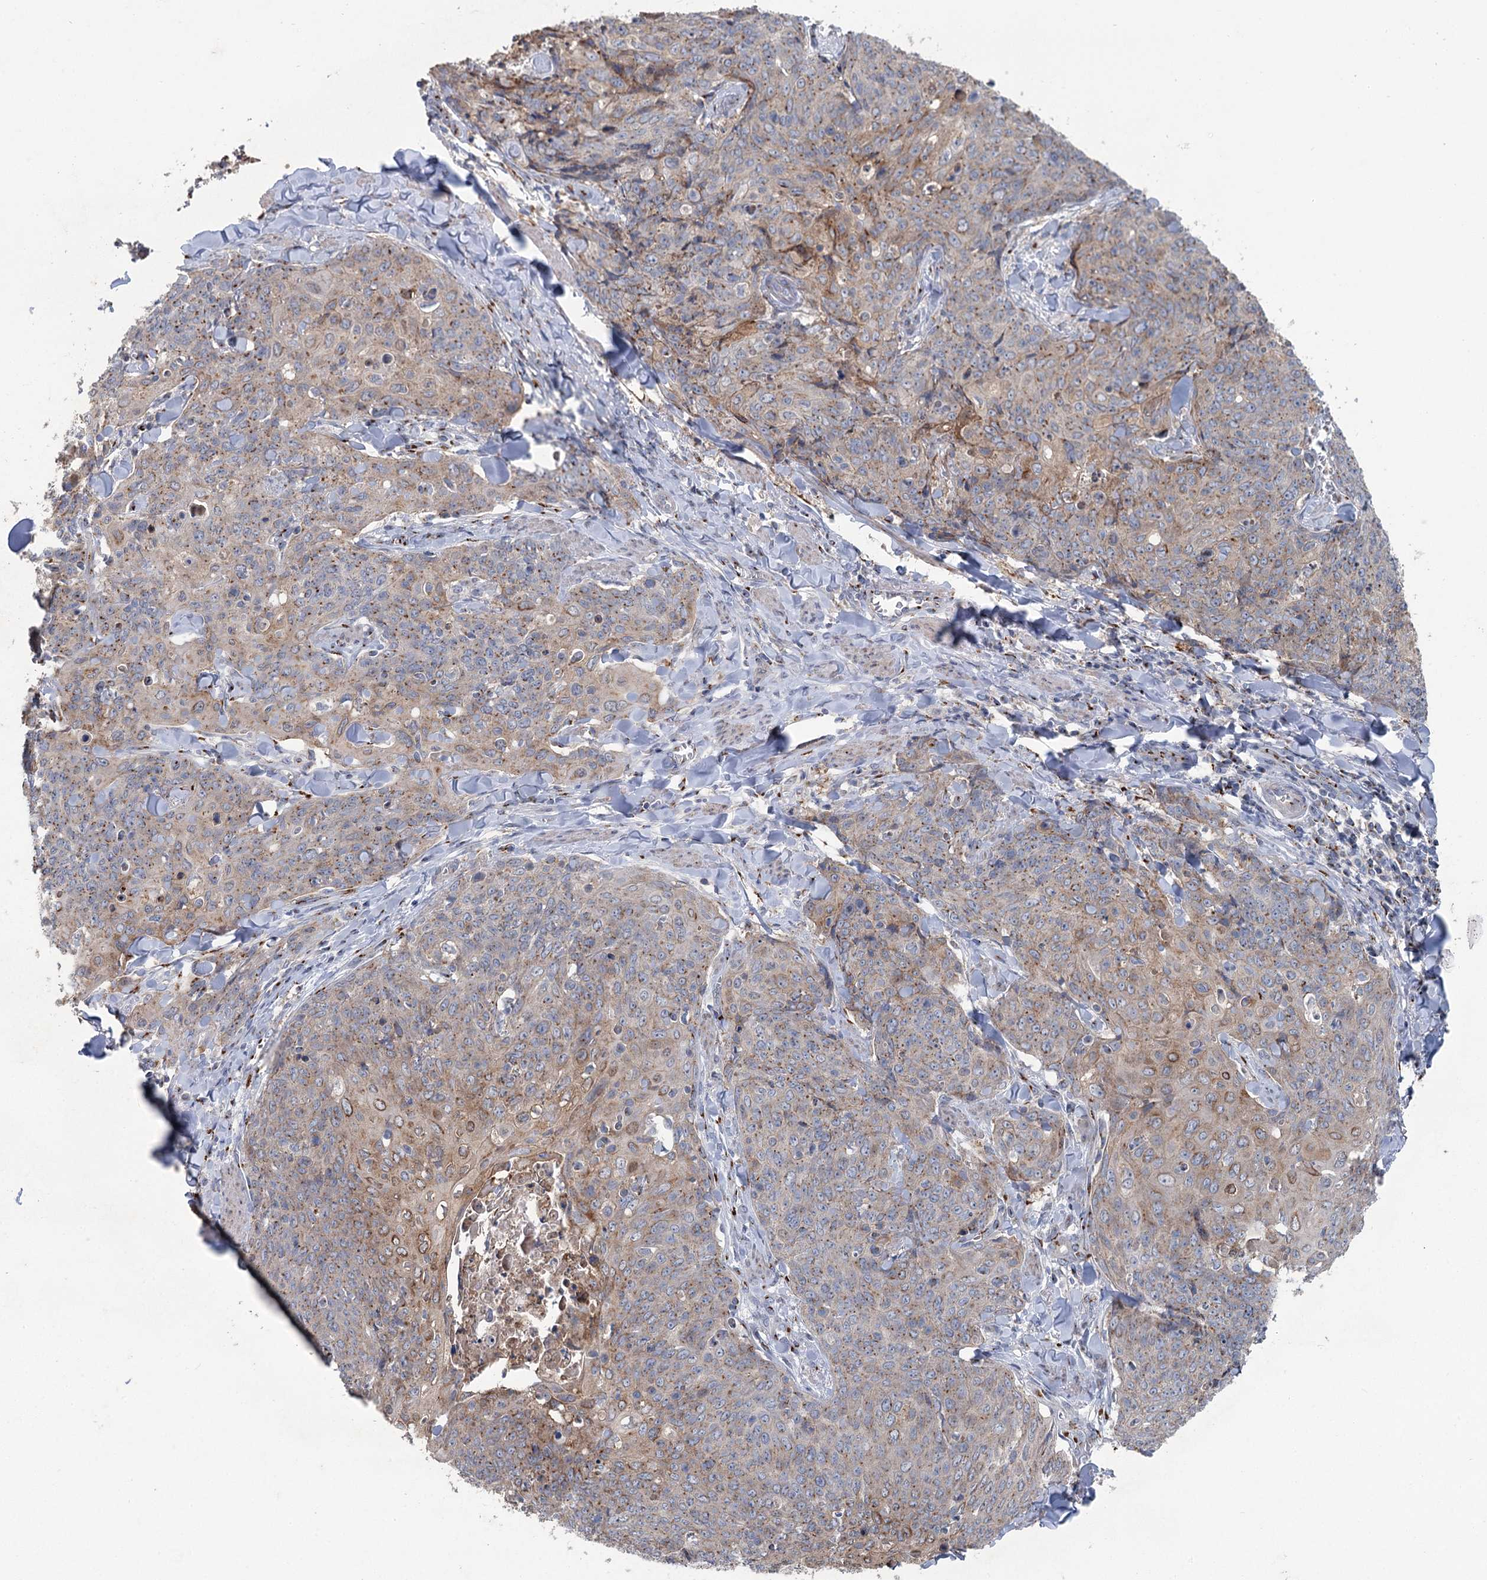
{"staining": {"intensity": "moderate", "quantity": "25%-75%", "location": "cytoplasmic/membranous"}, "tissue": "skin cancer", "cell_type": "Tumor cells", "image_type": "cancer", "snomed": [{"axis": "morphology", "description": "Squamous cell carcinoma, NOS"}, {"axis": "topography", "description": "Skin"}, {"axis": "topography", "description": "Vulva"}], "caption": "A medium amount of moderate cytoplasmic/membranous positivity is seen in approximately 25%-75% of tumor cells in skin squamous cell carcinoma tissue.", "gene": "ITIH5", "patient": {"sex": "female", "age": 85}}